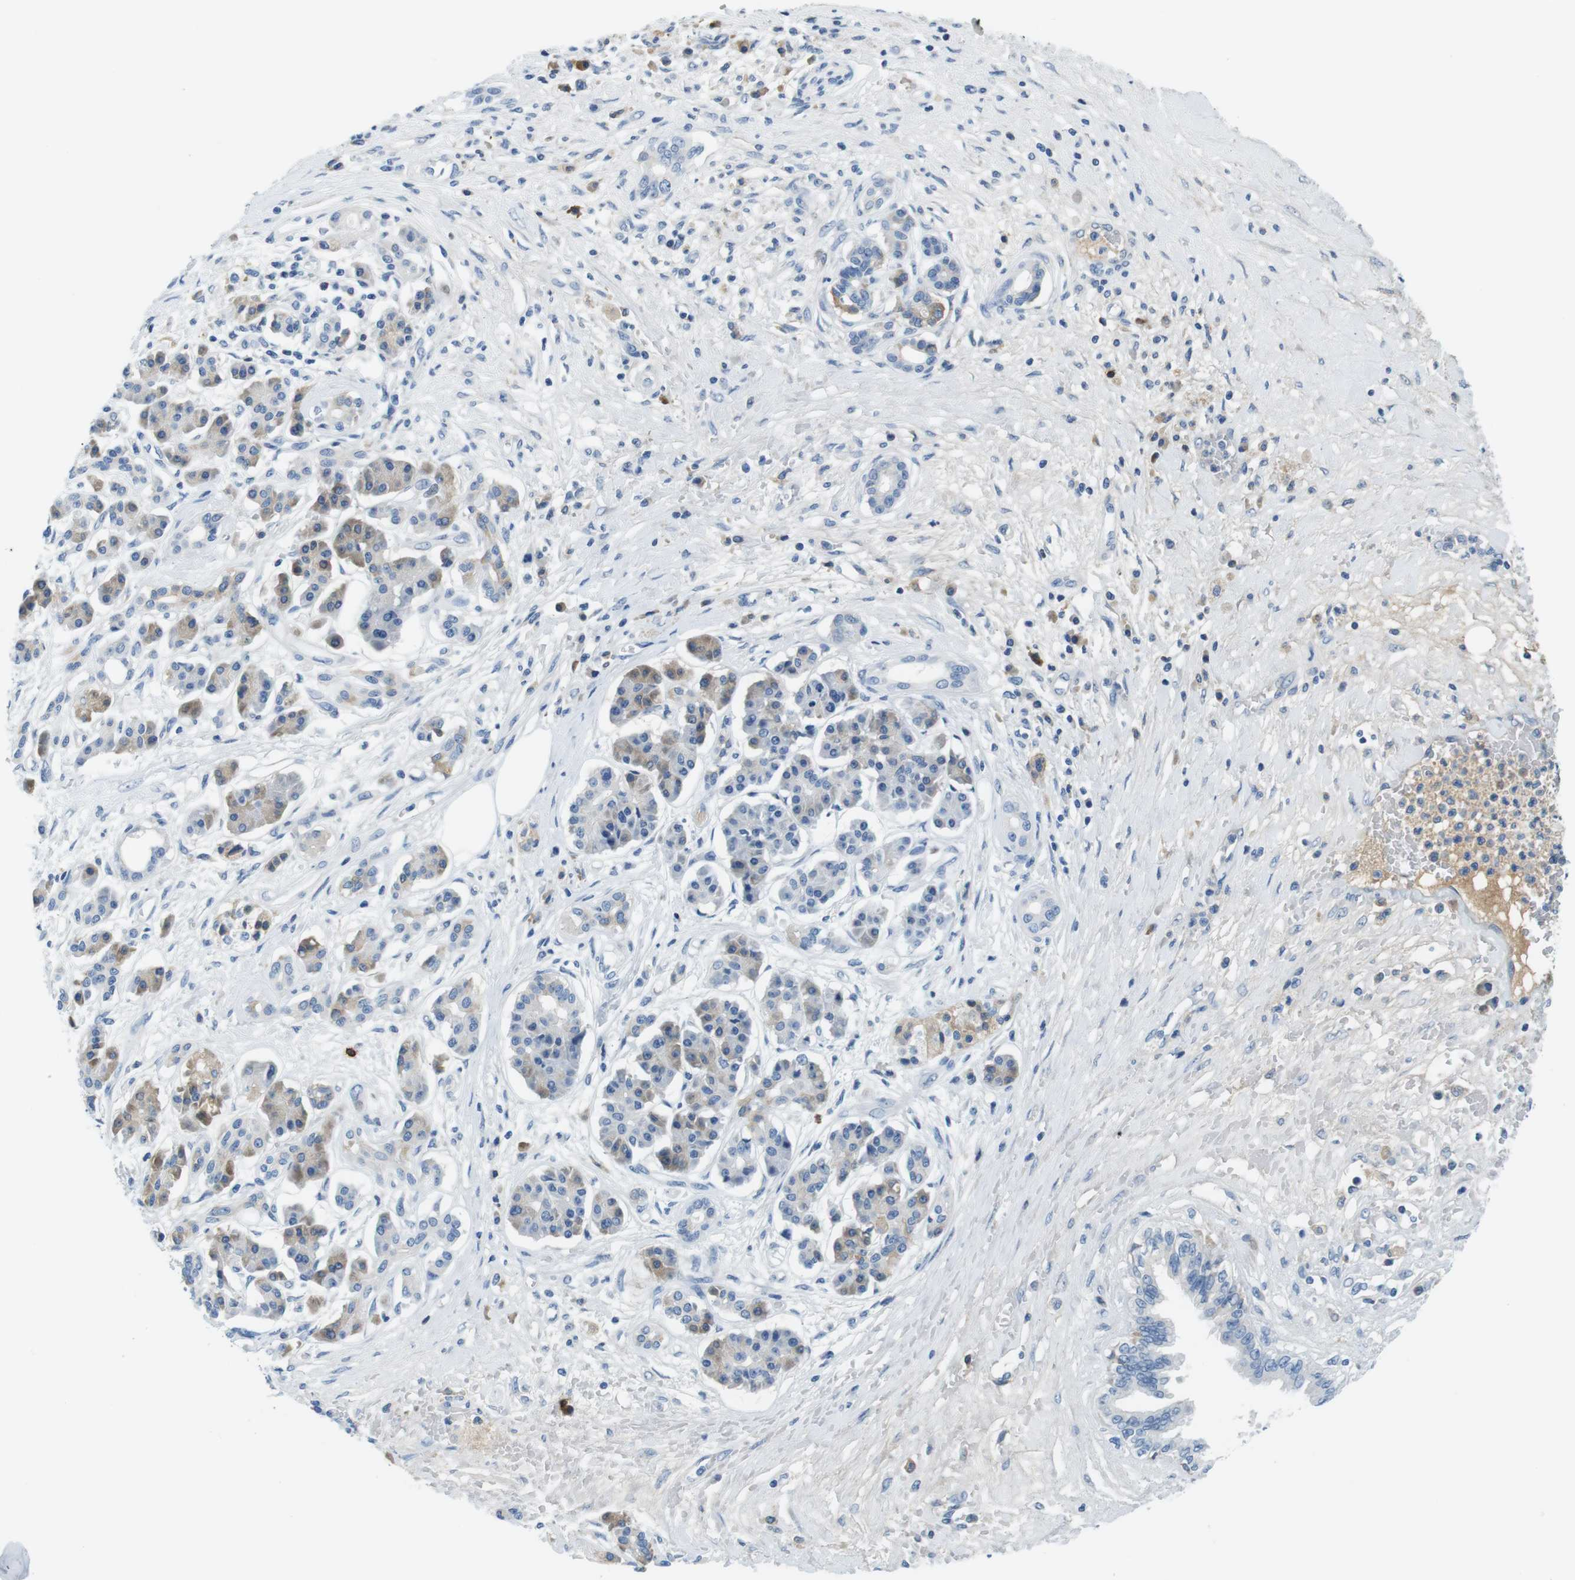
{"staining": {"intensity": "weak", "quantity": "25%-75%", "location": "cytoplasmic/membranous"}, "tissue": "pancreatic cancer", "cell_type": "Tumor cells", "image_type": "cancer", "snomed": [{"axis": "morphology", "description": "Adenocarcinoma, NOS"}, {"axis": "topography", "description": "Pancreas"}], "caption": "Adenocarcinoma (pancreatic) stained with DAB IHC displays low levels of weak cytoplasmic/membranous positivity in about 25%-75% of tumor cells. (DAB IHC with brightfield microscopy, high magnification).", "gene": "IGHD", "patient": {"sex": "female", "age": 56}}